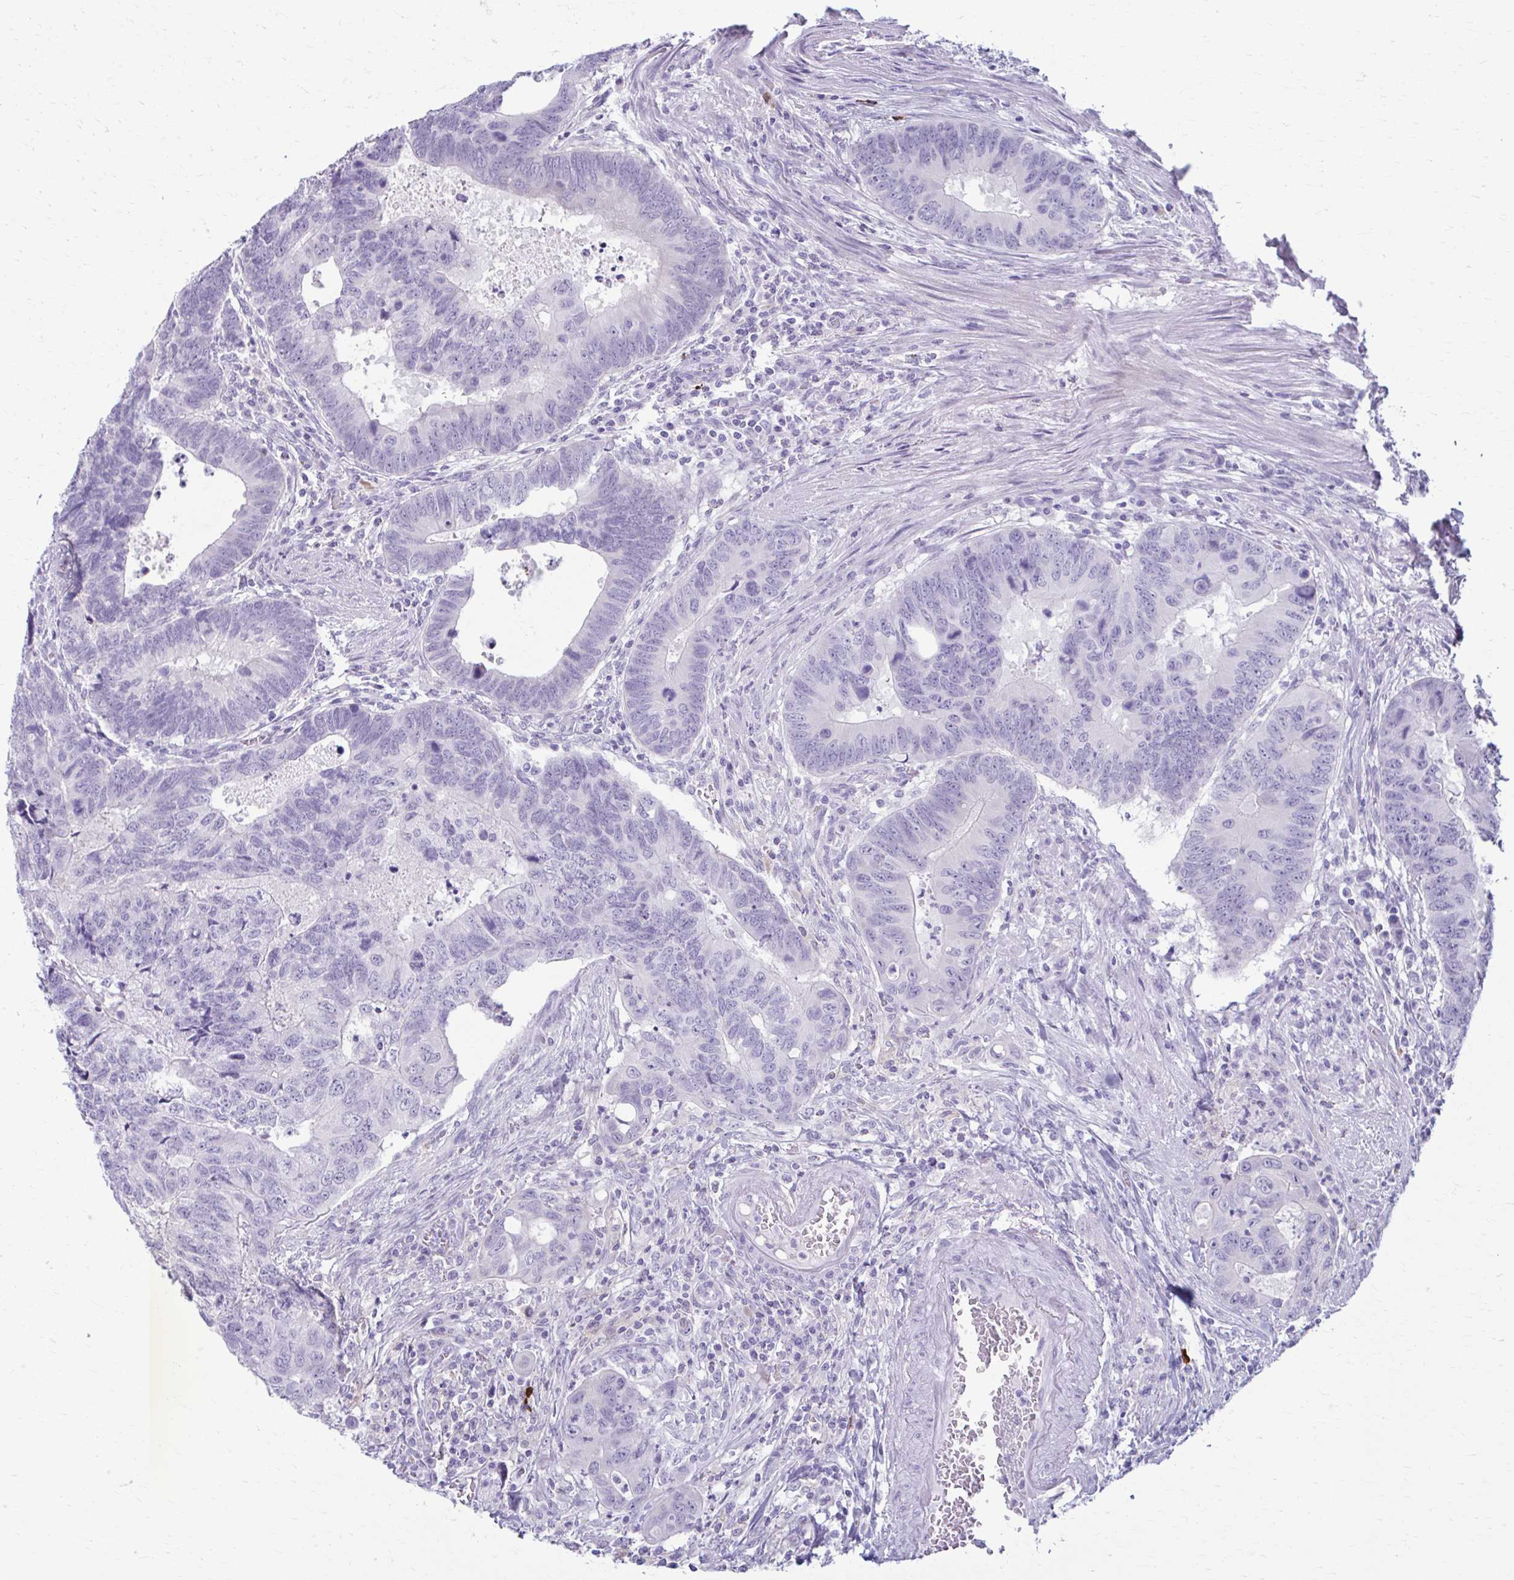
{"staining": {"intensity": "negative", "quantity": "none", "location": "none"}, "tissue": "colorectal cancer", "cell_type": "Tumor cells", "image_type": "cancer", "snomed": [{"axis": "morphology", "description": "Adenocarcinoma, NOS"}, {"axis": "topography", "description": "Colon"}], "caption": "Immunohistochemistry (IHC) image of neoplastic tissue: colorectal adenocarcinoma stained with DAB shows no significant protein positivity in tumor cells. Nuclei are stained in blue.", "gene": "LDLRAP1", "patient": {"sex": "male", "age": 62}}